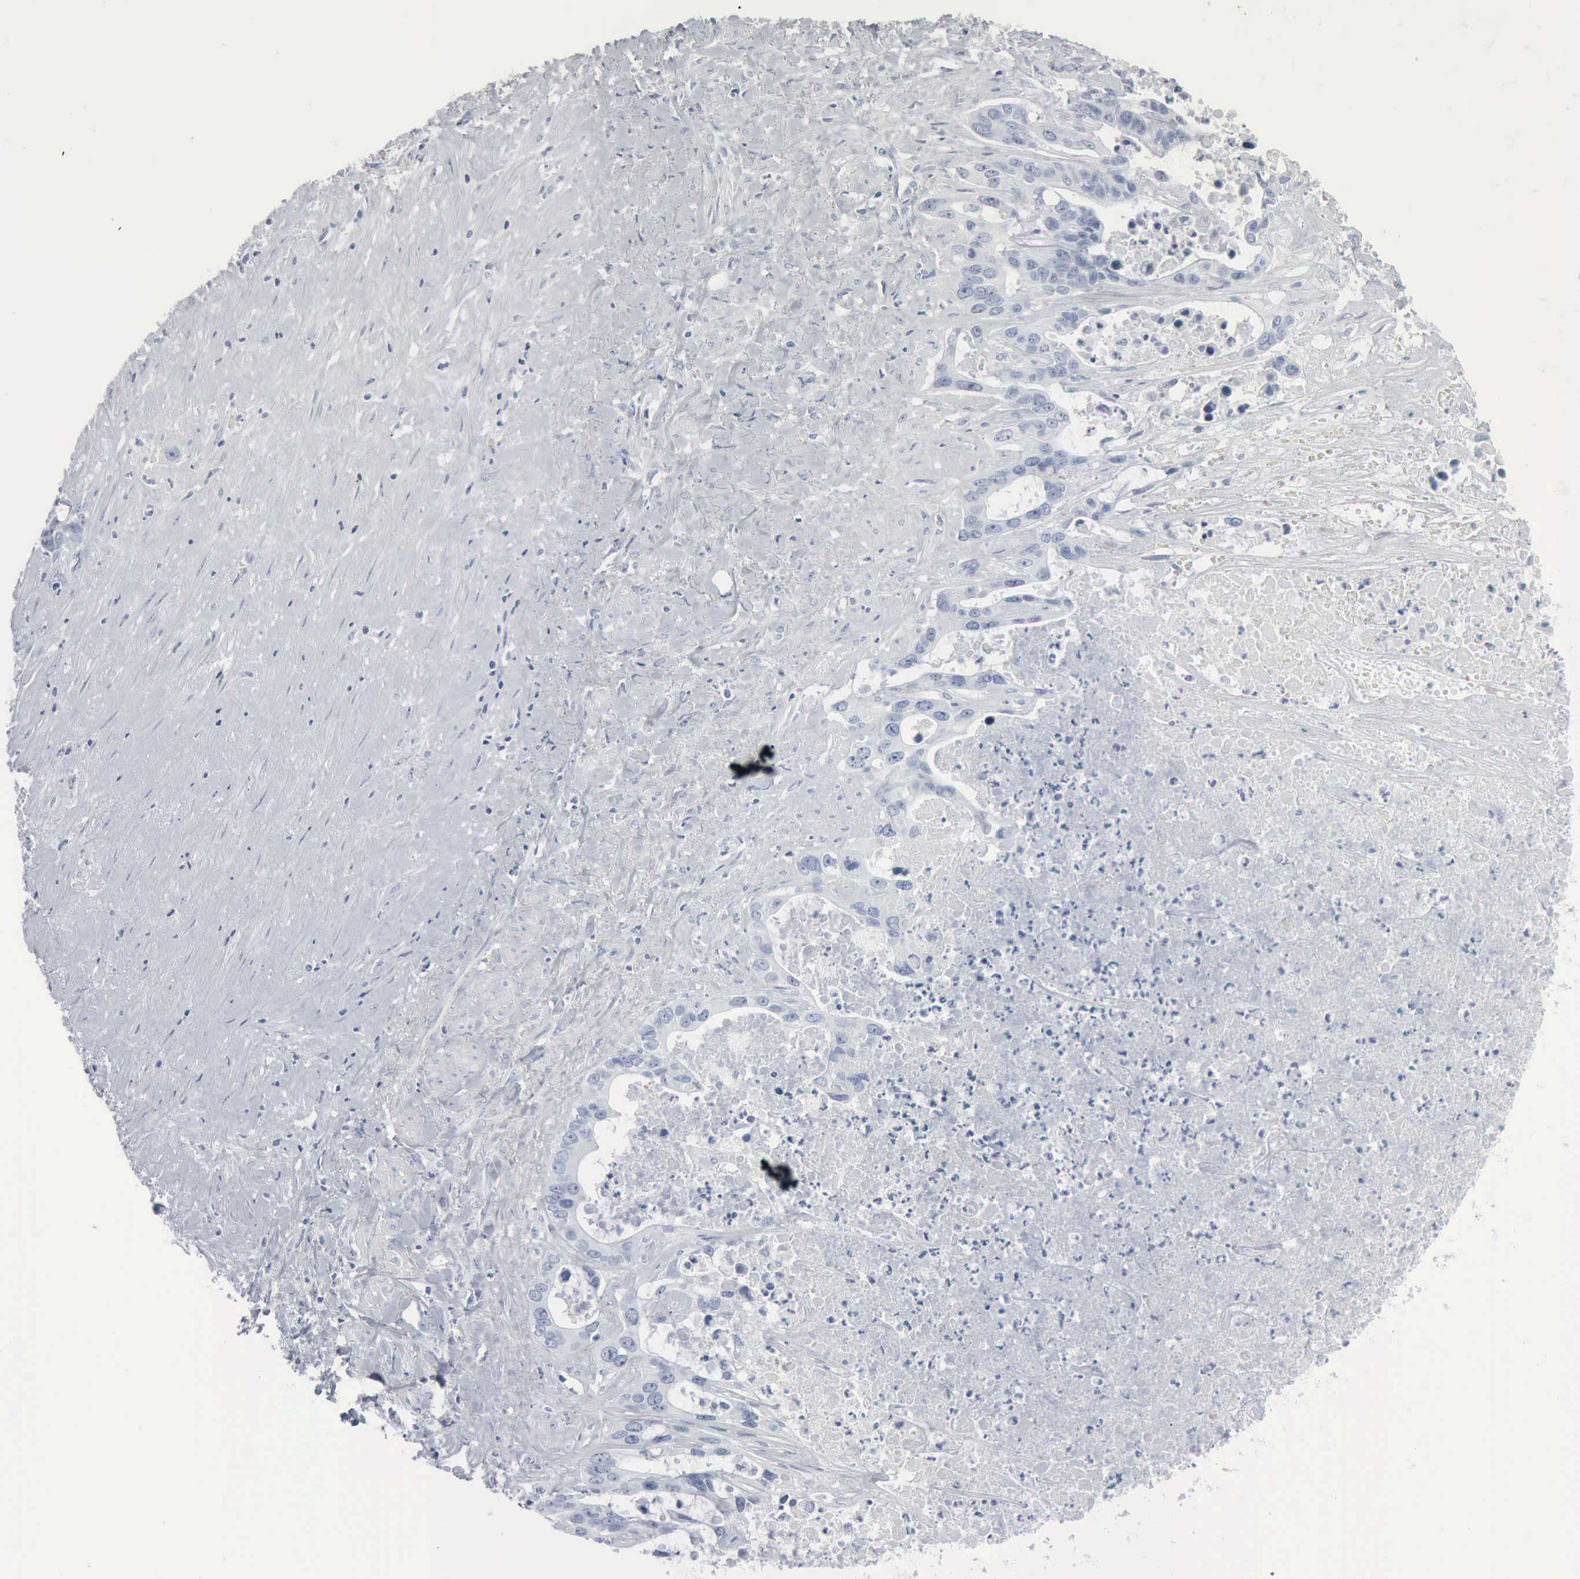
{"staining": {"intensity": "negative", "quantity": "none", "location": "none"}, "tissue": "liver cancer", "cell_type": "Tumor cells", "image_type": "cancer", "snomed": [{"axis": "morphology", "description": "Cholangiocarcinoma"}, {"axis": "topography", "description": "Liver"}], "caption": "Tumor cells are negative for protein expression in human cholangiocarcinoma (liver). (DAB IHC with hematoxylin counter stain).", "gene": "DMD", "patient": {"sex": "female", "age": 65}}